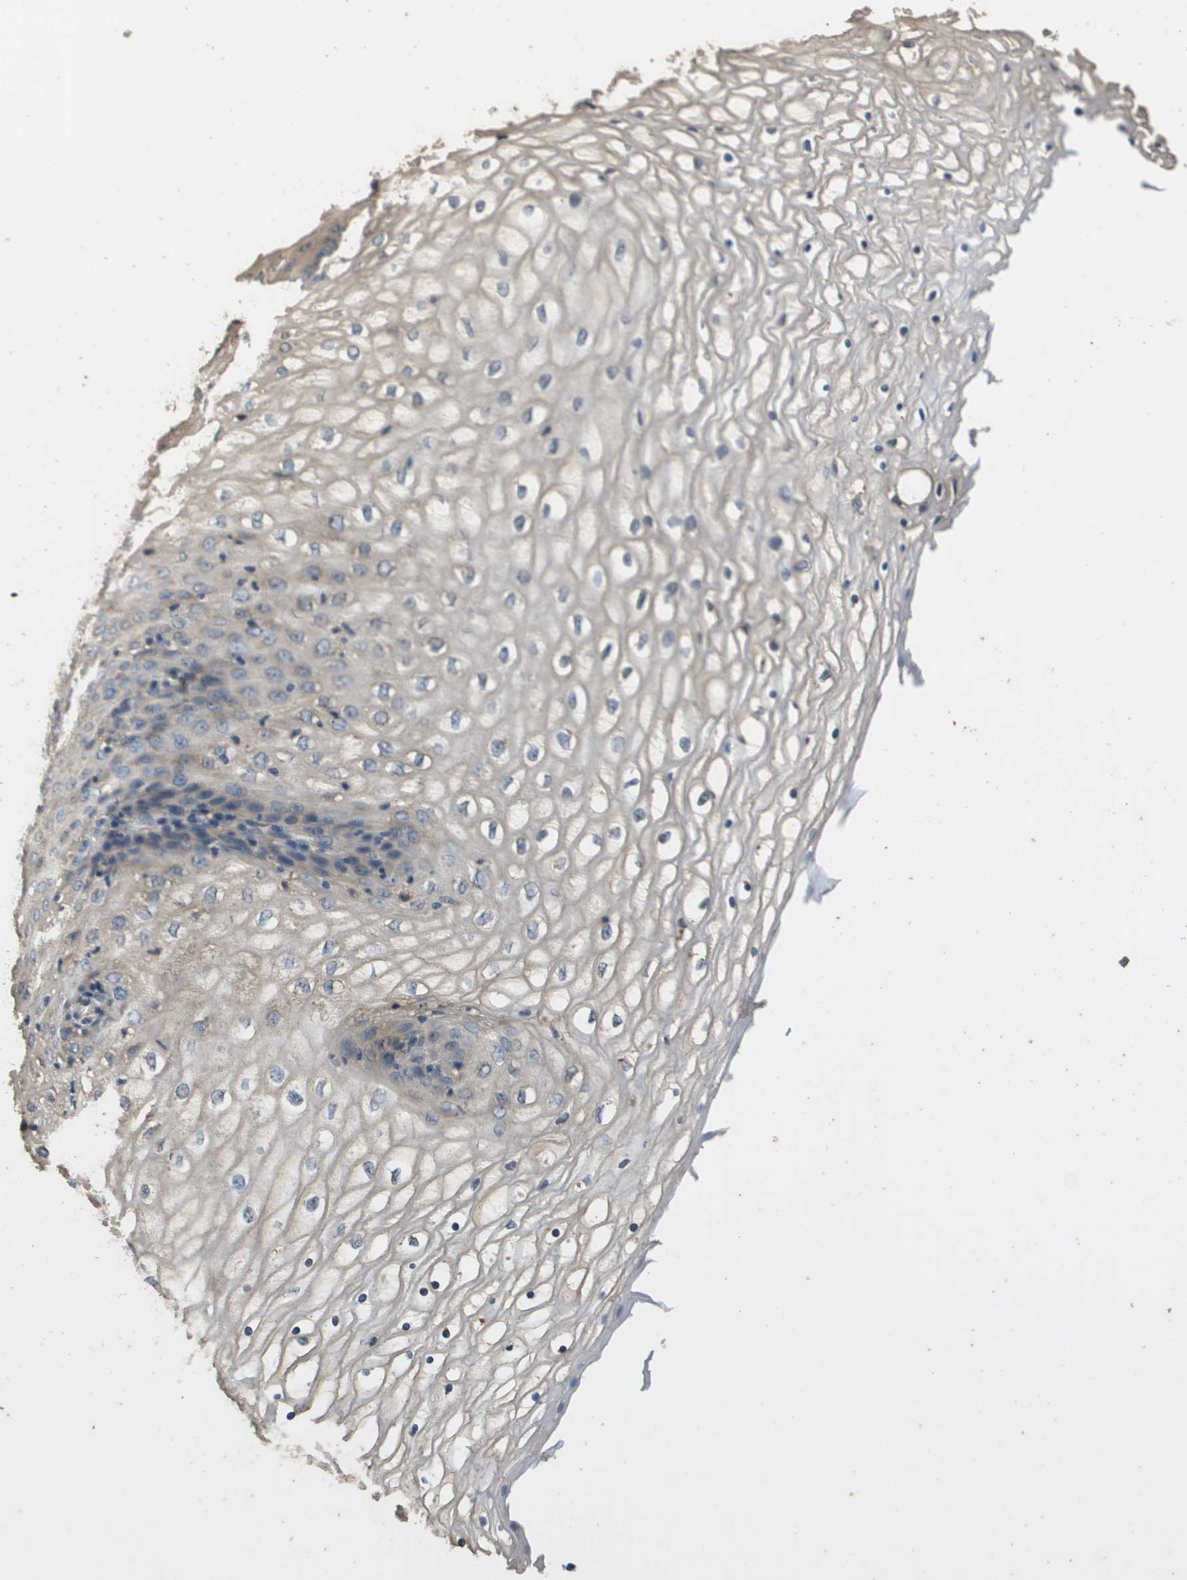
{"staining": {"intensity": "negative", "quantity": "none", "location": "none"}, "tissue": "vagina", "cell_type": "Squamous epithelial cells", "image_type": "normal", "snomed": [{"axis": "morphology", "description": "Normal tissue, NOS"}, {"axis": "topography", "description": "Vagina"}], "caption": "Immunohistochemistry histopathology image of normal vagina stained for a protein (brown), which exhibits no positivity in squamous epithelial cells. (IHC, brightfield microscopy, high magnification).", "gene": "RAB6B", "patient": {"sex": "female", "age": 34}}